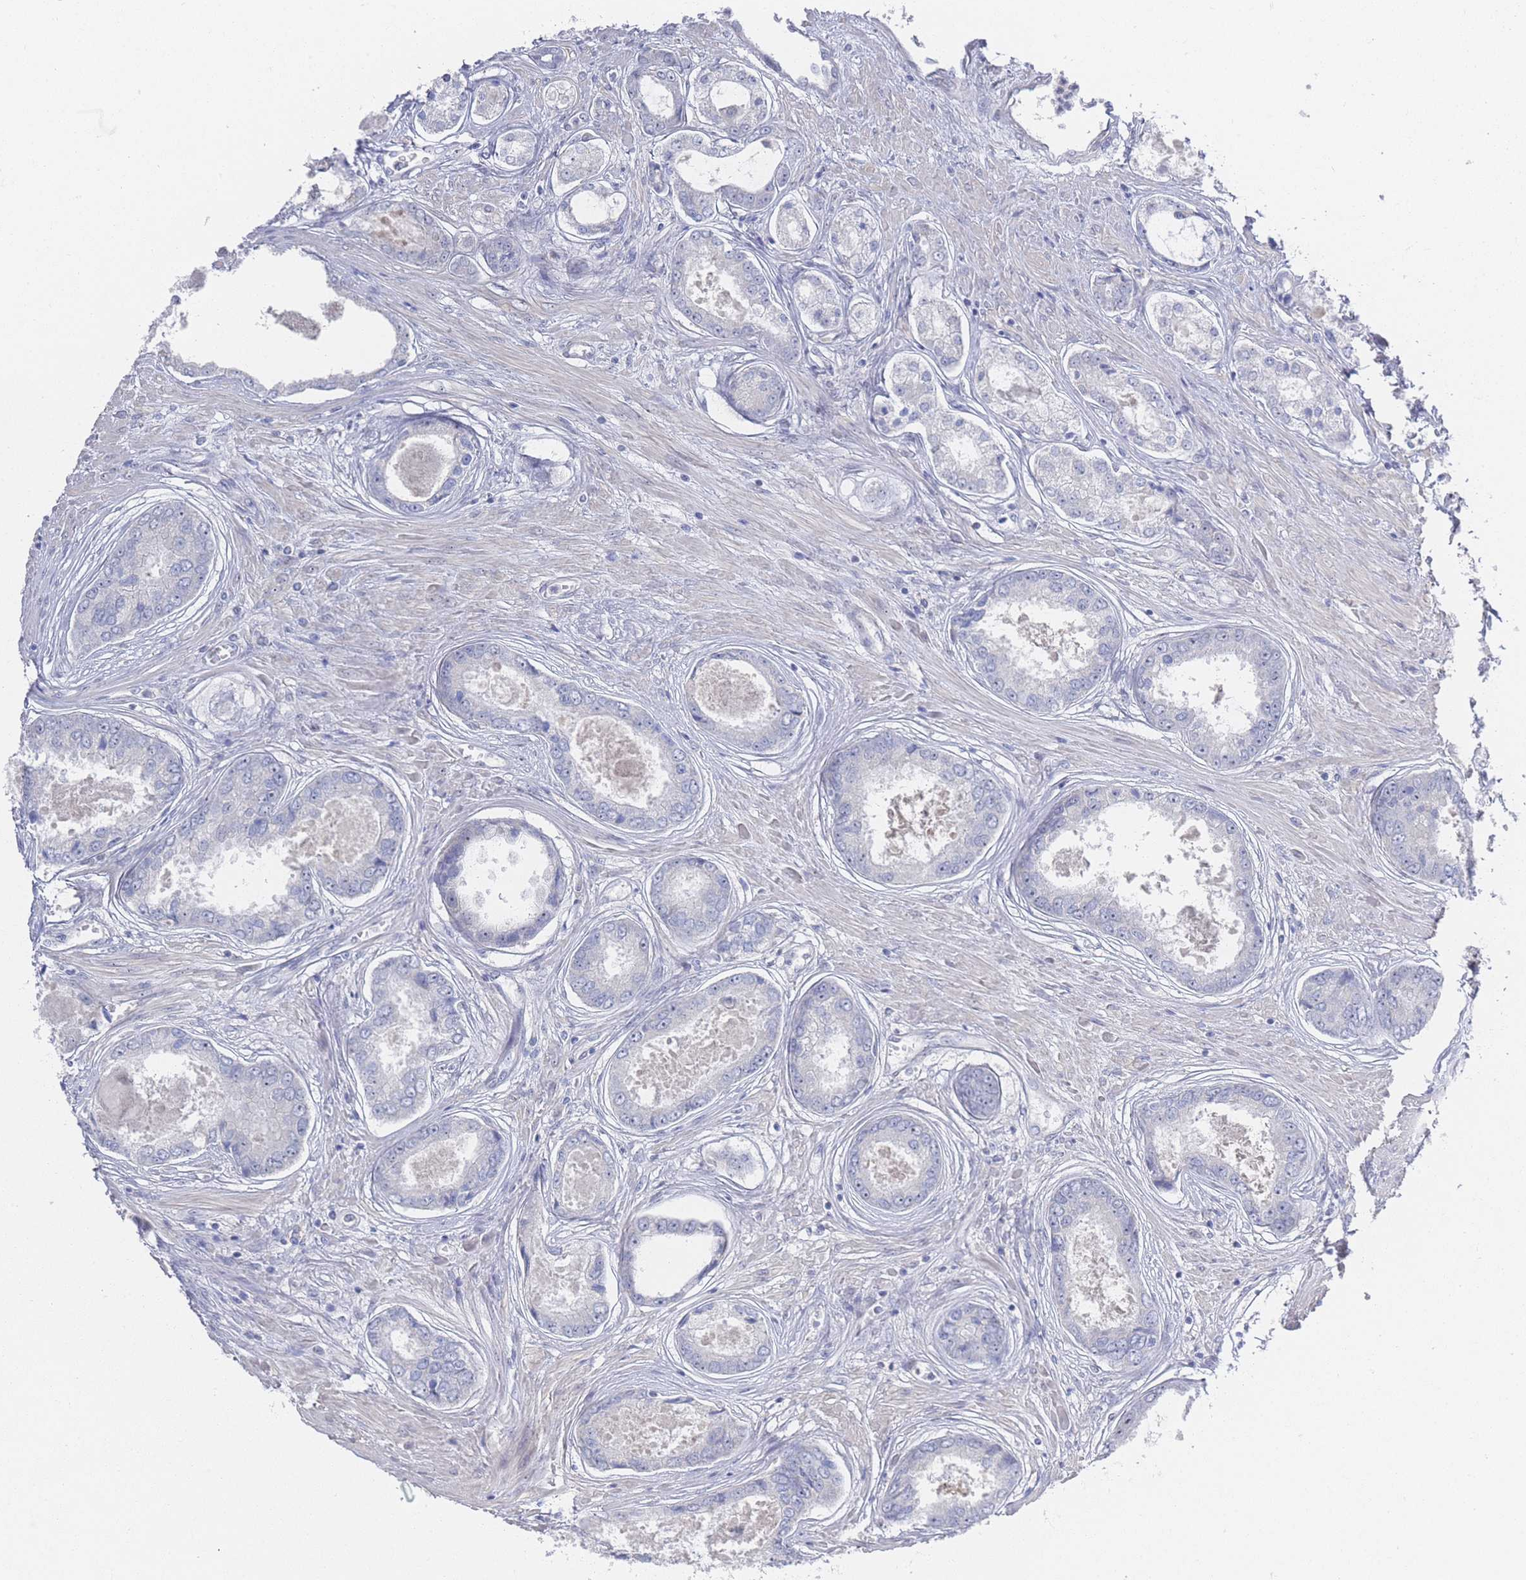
{"staining": {"intensity": "negative", "quantity": "none", "location": "none"}, "tissue": "prostate cancer", "cell_type": "Tumor cells", "image_type": "cancer", "snomed": [{"axis": "morphology", "description": "Adenocarcinoma, Low grade"}, {"axis": "topography", "description": "Prostate"}], "caption": "Immunohistochemical staining of prostate adenocarcinoma (low-grade) displays no significant expression in tumor cells. (Stains: DAB (3,3'-diaminobenzidine) immunohistochemistry with hematoxylin counter stain, Microscopy: brightfield microscopy at high magnification).", "gene": "ZNF142", "patient": {"sex": "male", "age": 68}}